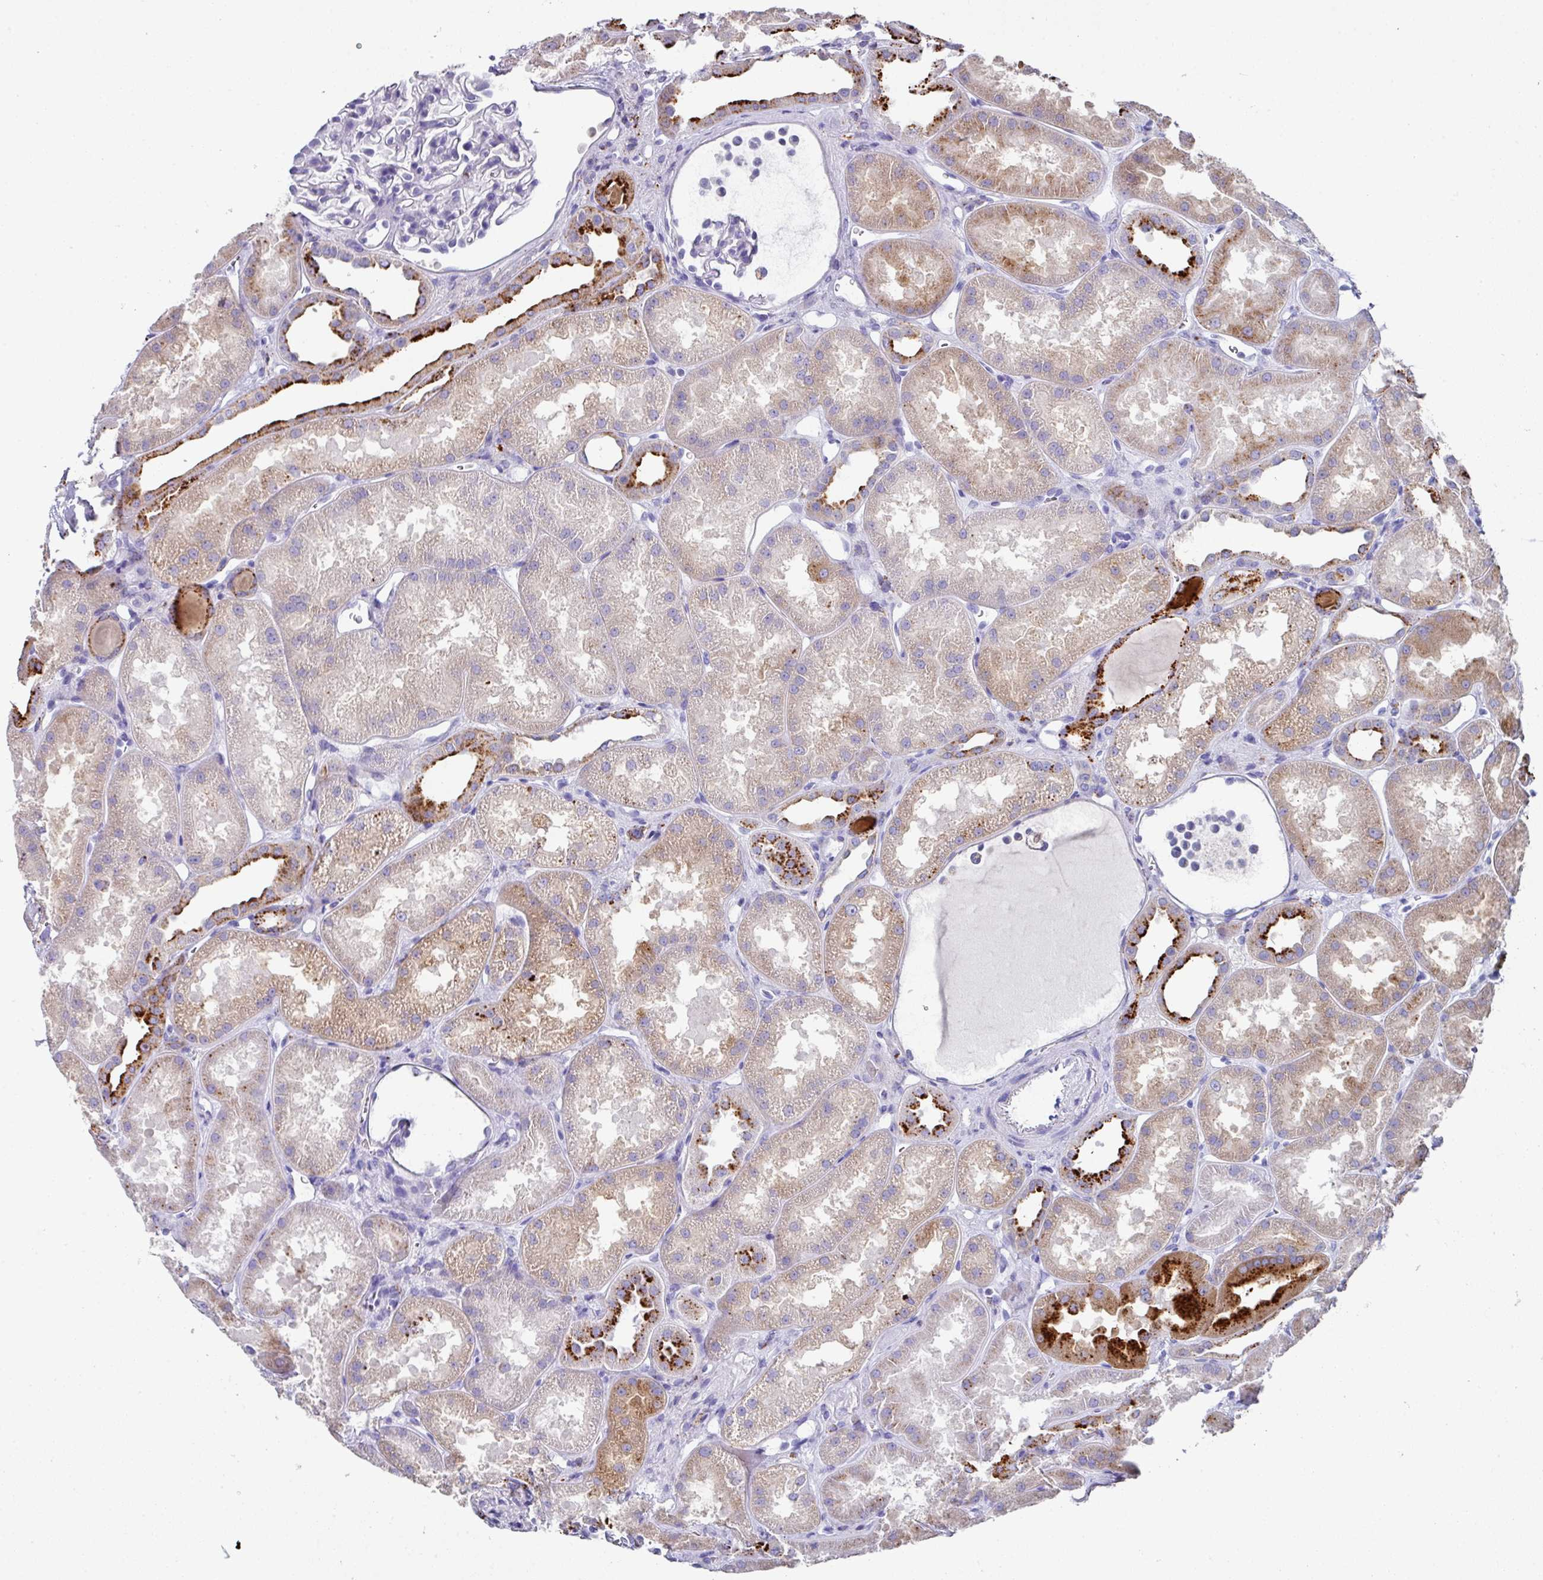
{"staining": {"intensity": "negative", "quantity": "none", "location": "none"}, "tissue": "kidney", "cell_type": "Cells in glomeruli", "image_type": "normal", "snomed": [{"axis": "morphology", "description": "Normal tissue, NOS"}, {"axis": "topography", "description": "Kidney"}], "caption": "Image shows no protein expression in cells in glomeruli of normal kidney. Brightfield microscopy of immunohistochemistry (IHC) stained with DAB (3,3'-diaminobenzidine) (brown) and hematoxylin (blue), captured at high magnification.", "gene": "CPVL", "patient": {"sex": "male", "age": 61}}